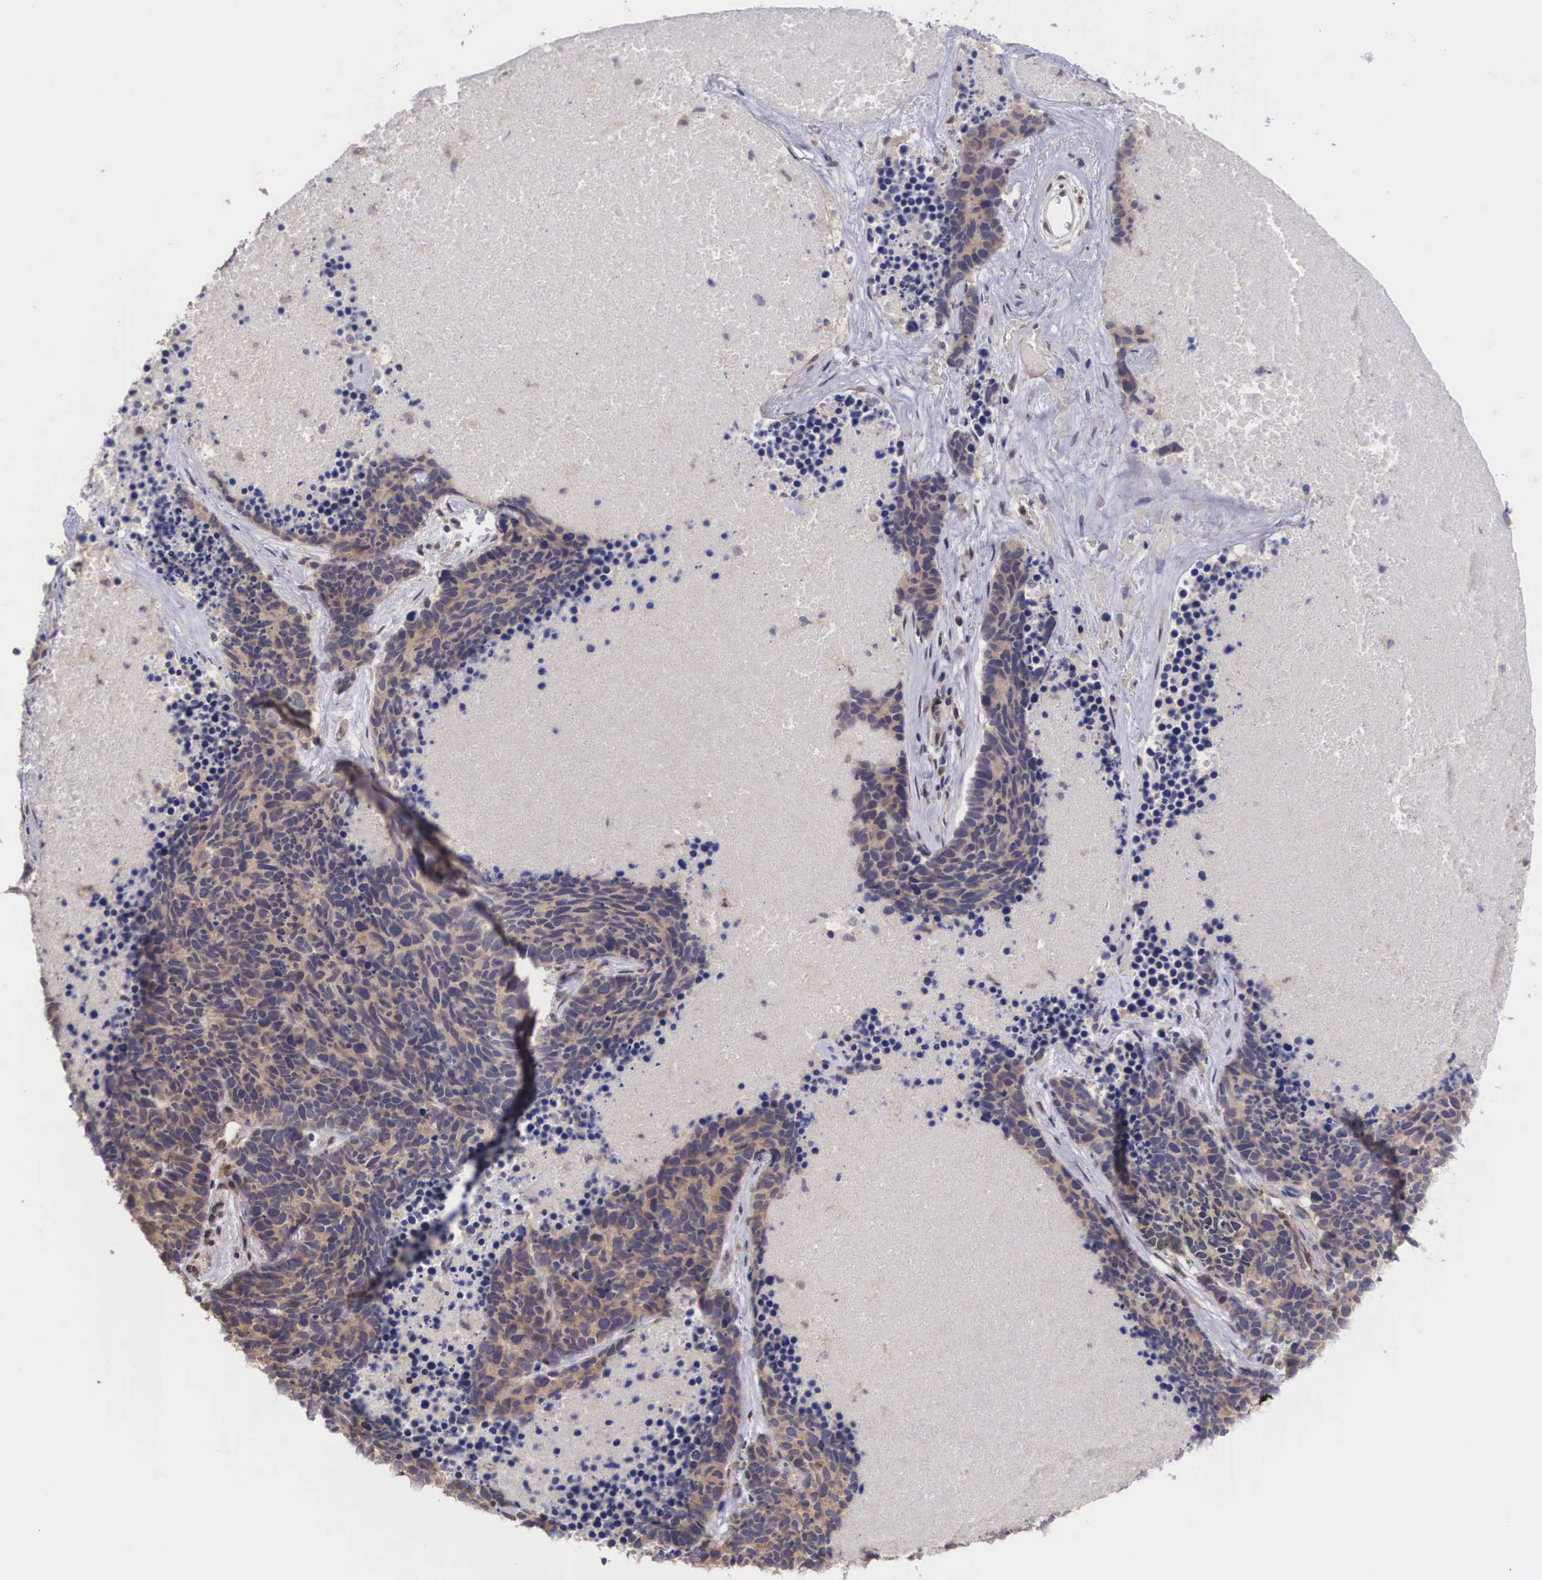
{"staining": {"intensity": "weak", "quantity": ">75%", "location": "cytoplasmic/membranous"}, "tissue": "lung cancer", "cell_type": "Tumor cells", "image_type": "cancer", "snomed": [{"axis": "morphology", "description": "Neoplasm, malignant, NOS"}, {"axis": "topography", "description": "Lung"}], "caption": "Human malignant neoplasm (lung) stained for a protein (brown) reveals weak cytoplasmic/membranous positive staining in about >75% of tumor cells.", "gene": "DNAJB7", "patient": {"sex": "female", "age": 75}}